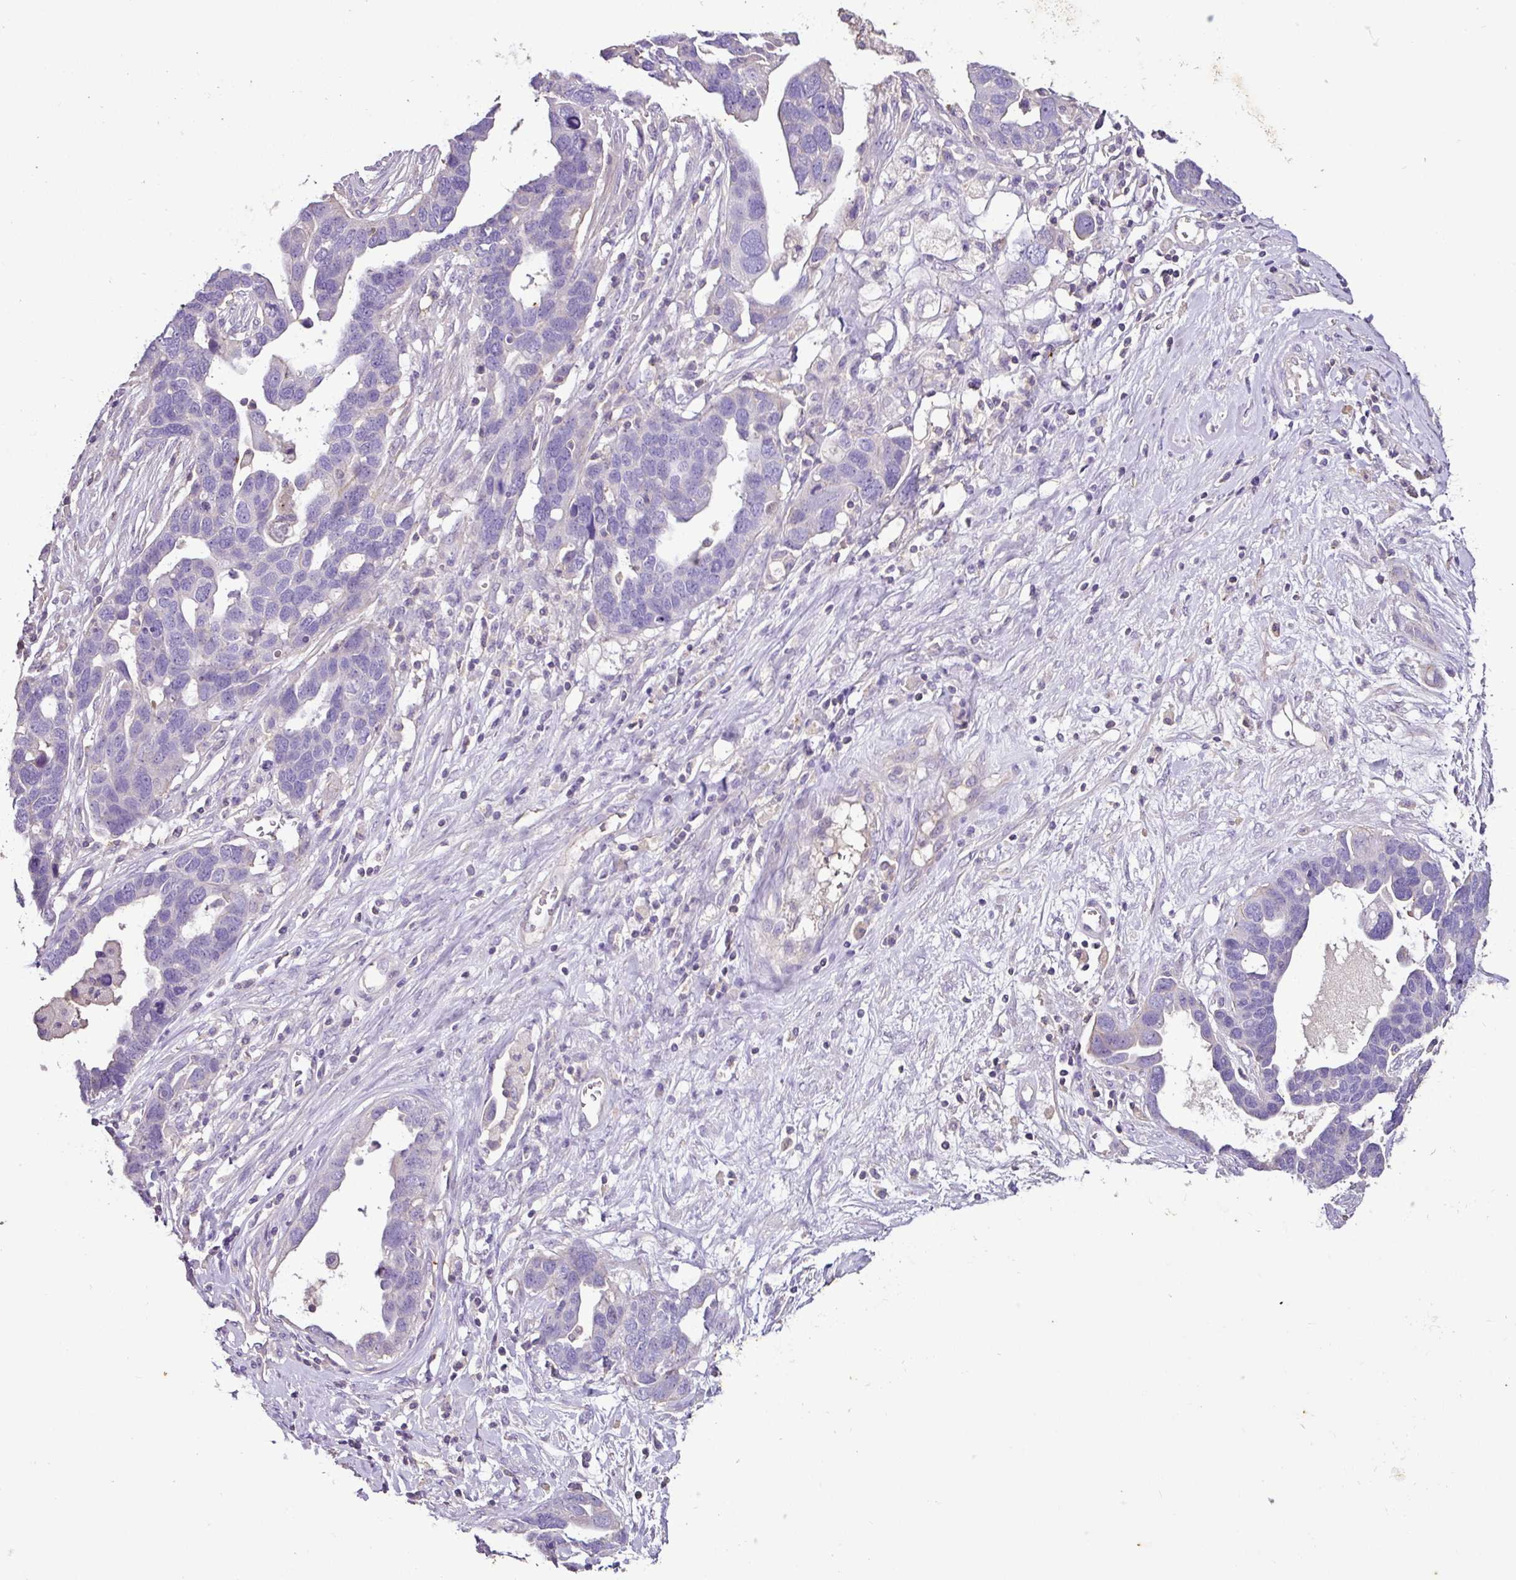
{"staining": {"intensity": "negative", "quantity": "none", "location": "none"}, "tissue": "ovarian cancer", "cell_type": "Tumor cells", "image_type": "cancer", "snomed": [{"axis": "morphology", "description": "Cystadenocarcinoma, serous, NOS"}, {"axis": "topography", "description": "Ovary"}], "caption": "High power microscopy image of an IHC image of serous cystadenocarcinoma (ovarian), revealing no significant positivity in tumor cells.", "gene": "AGR3", "patient": {"sex": "female", "age": 54}}